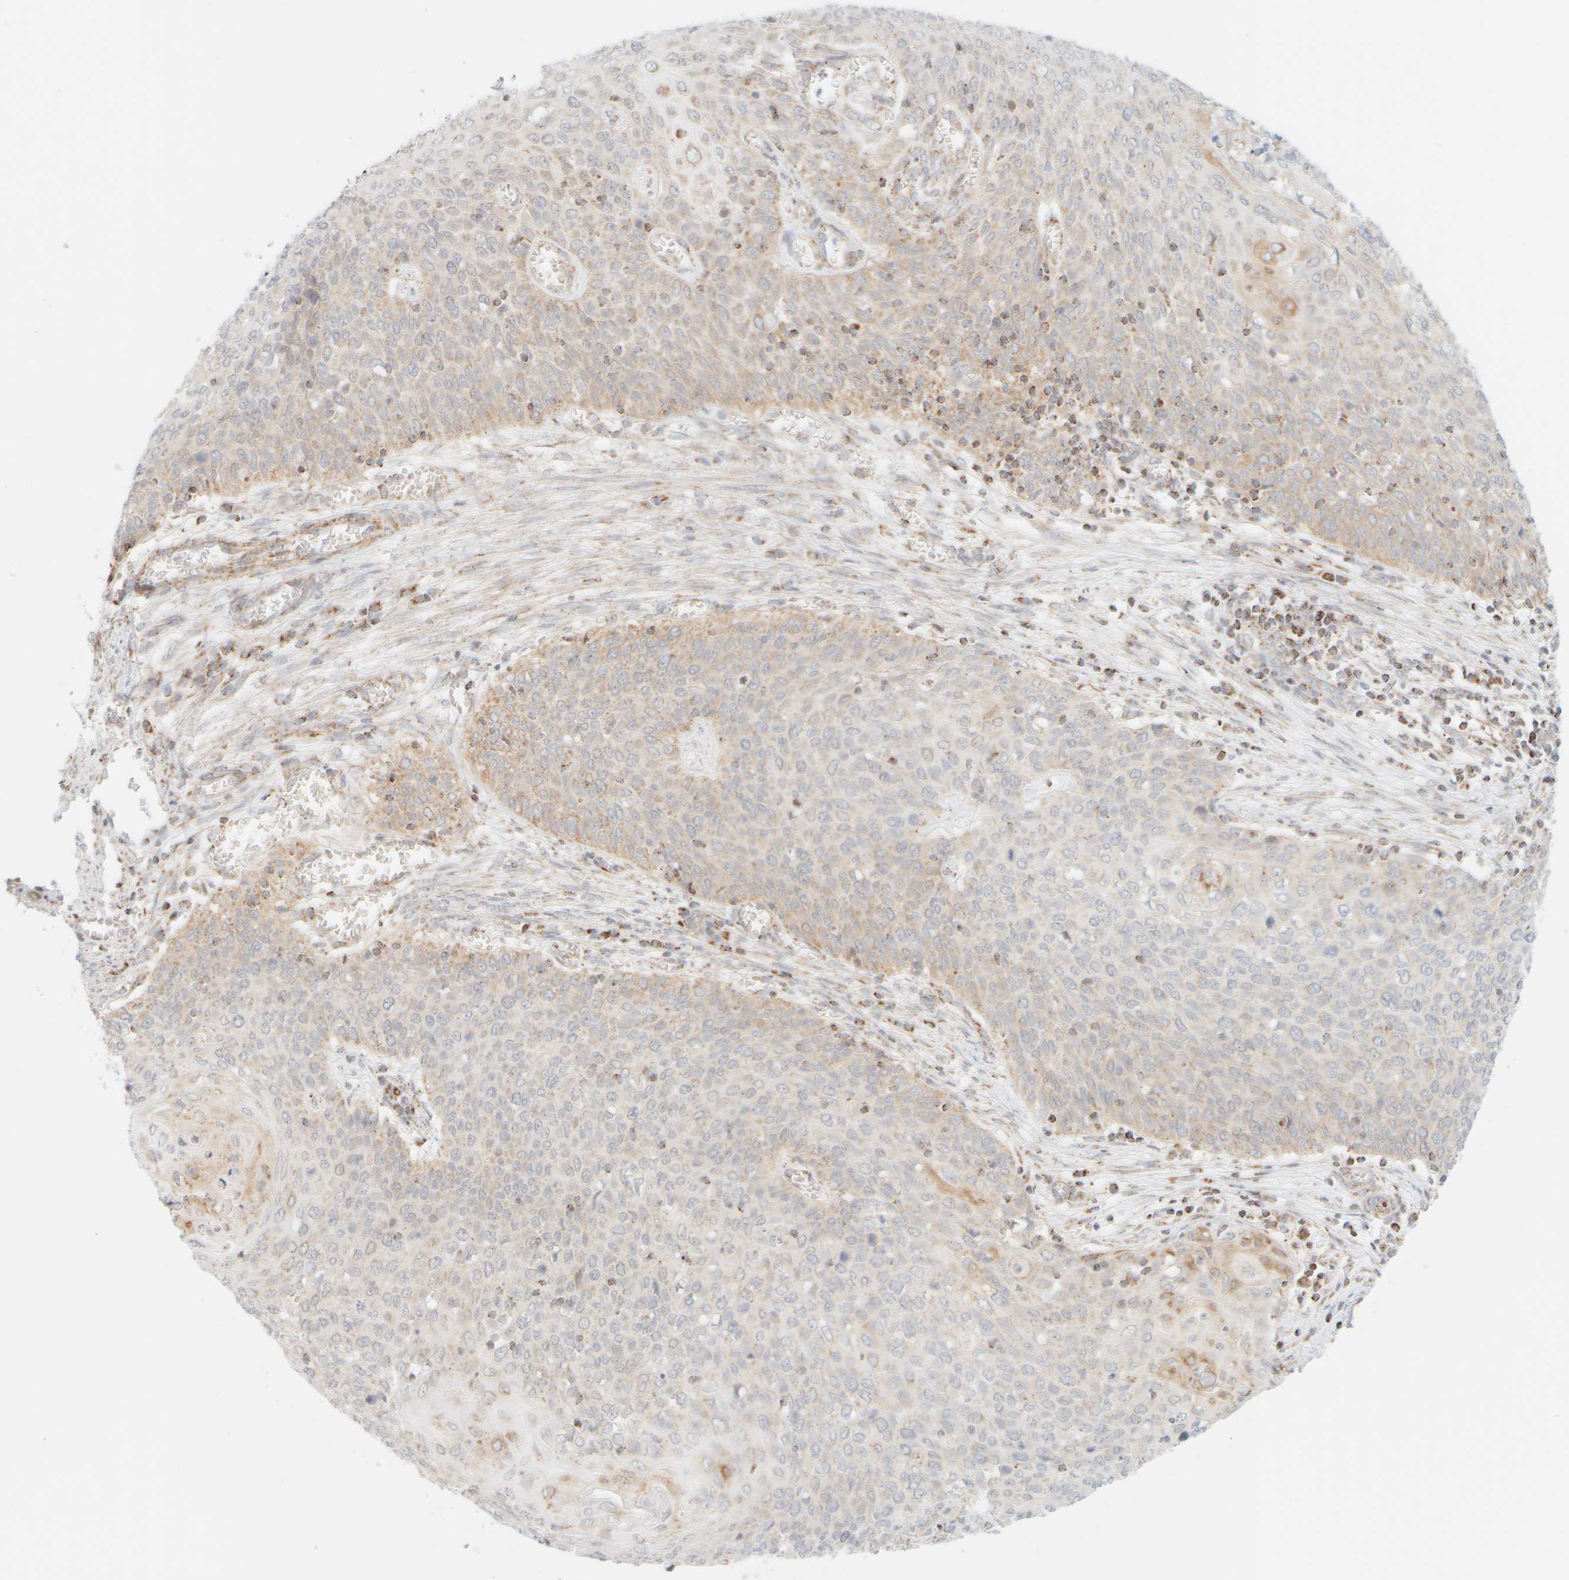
{"staining": {"intensity": "weak", "quantity": "25%-75%", "location": "cytoplasmic/membranous"}, "tissue": "cervical cancer", "cell_type": "Tumor cells", "image_type": "cancer", "snomed": [{"axis": "morphology", "description": "Squamous cell carcinoma, NOS"}, {"axis": "topography", "description": "Cervix"}], "caption": "Immunohistochemical staining of cervical squamous cell carcinoma demonstrates weak cytoplasmic/membranous protein staining in about 25%-75% of tumor cells.", "gene": "PPM1K", "patient": {"sex": "female", "age": 39}}